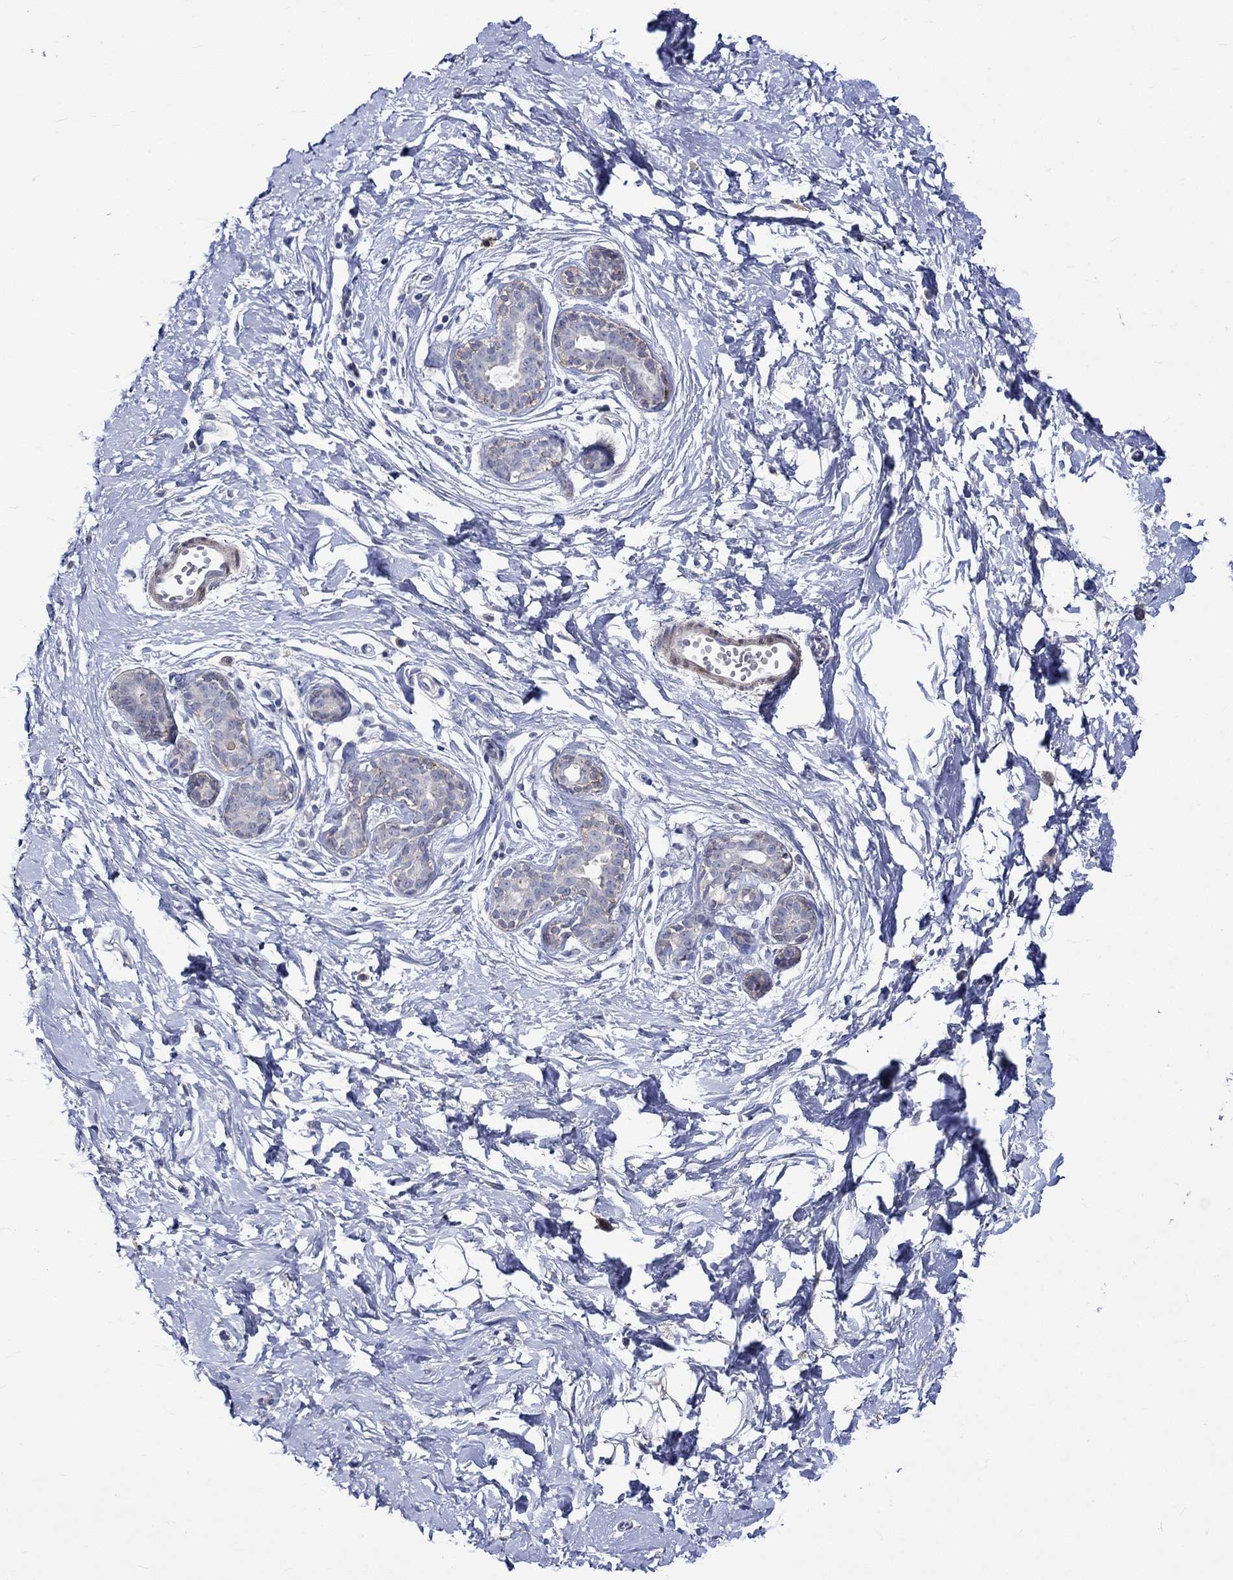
{"staining": {"intensity": "negative", "quantity": "none", "location": "none"}, "tissue": "breast", "cell_type": "Adipocytes", "image_type": "normal", "snomed": [{"axis": "morphology", "description": "Normal tissue, NOS"}, {"axis": "topography", "description": "Breast"}], "caption": "An image of human breast is negative for staining in adipocytes. (Brightfield microscopy of DAB immunohistochemistry at high magnification).", "gene": "CRYAB", "patient": {"sex": "female", "age": 37}}